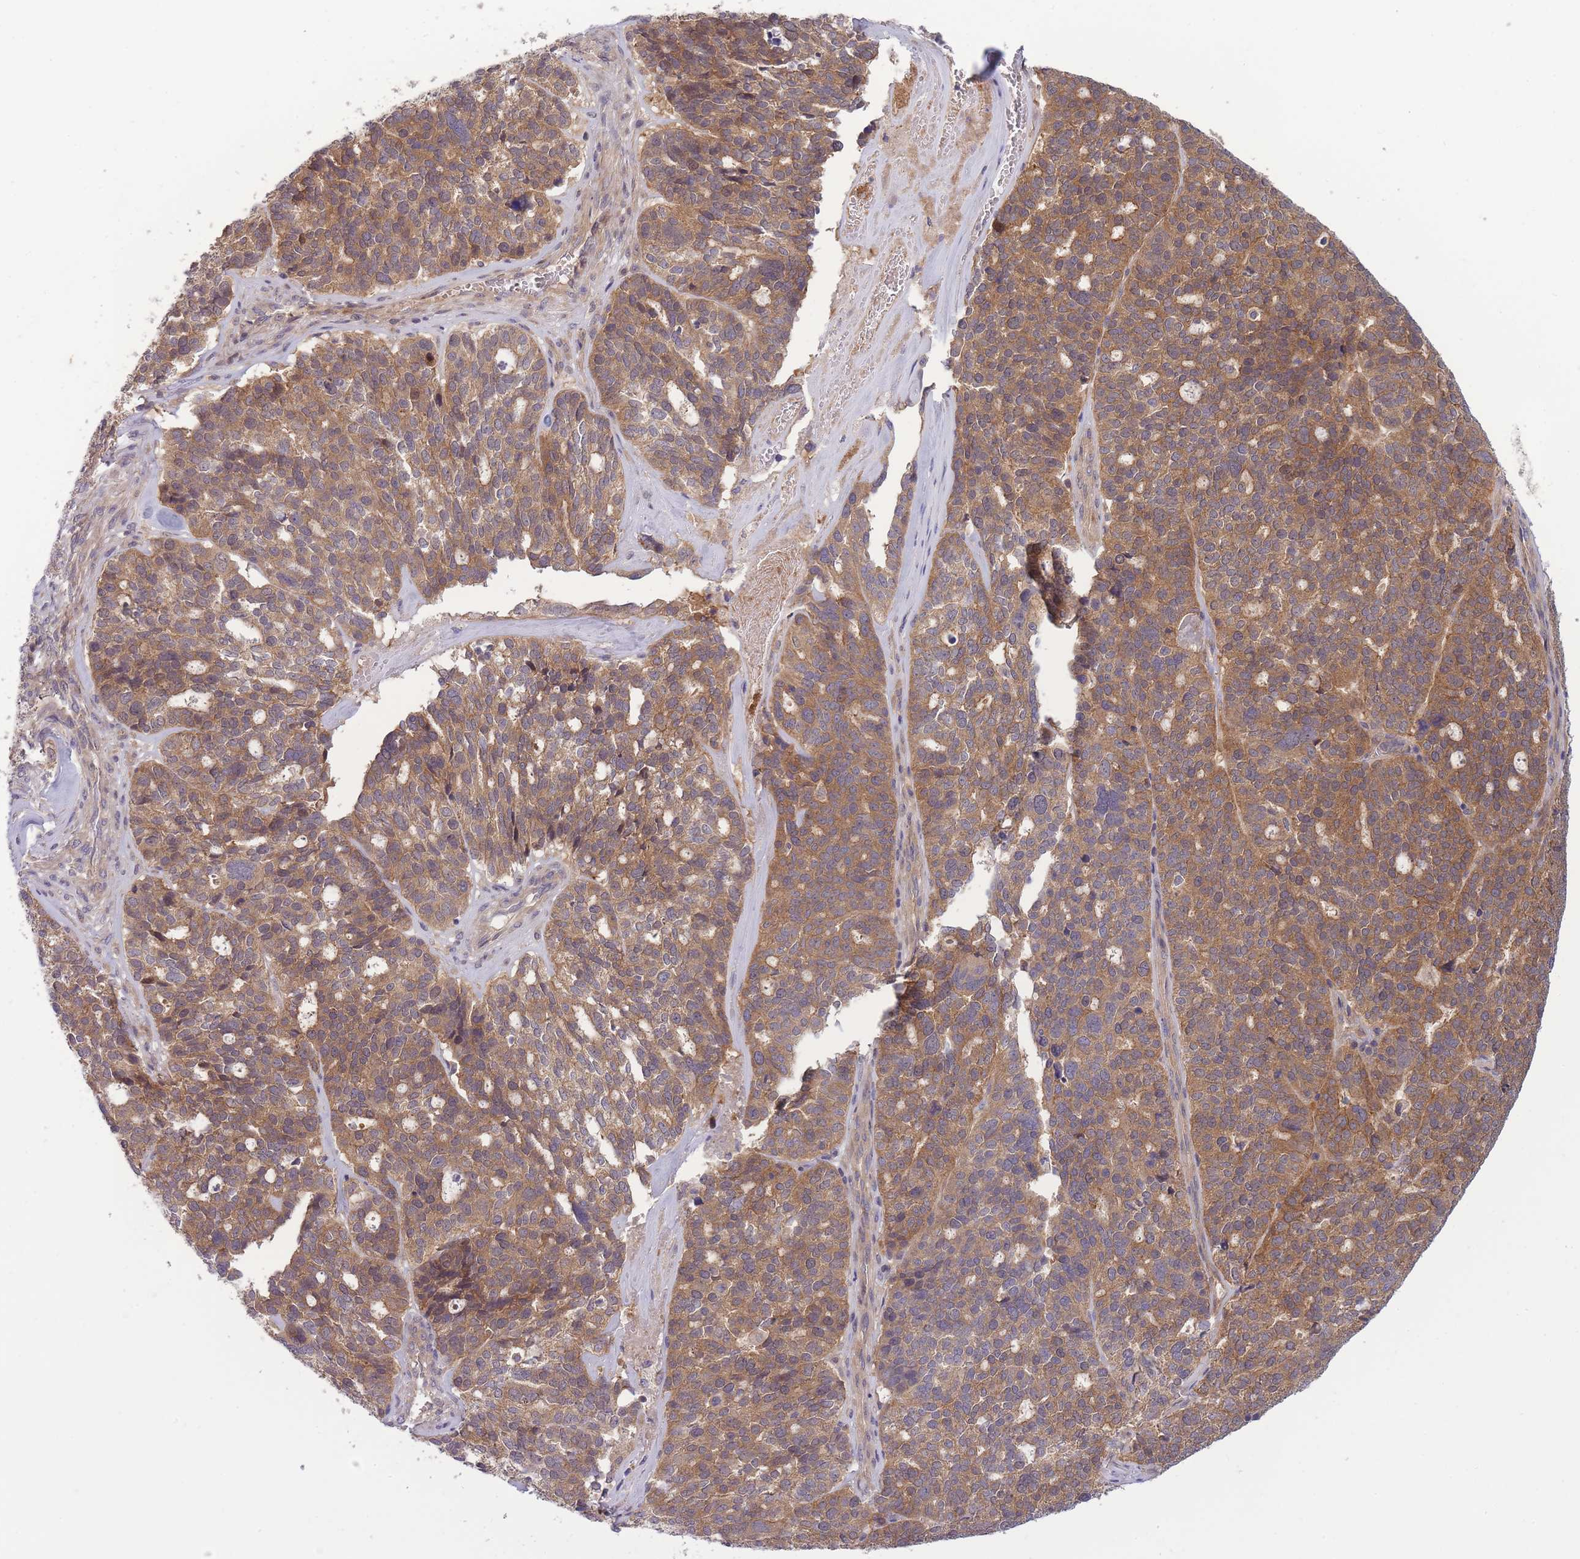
{"staining": {"intensity": "moderate", "quantity": ">75%", "location": "cytoplasmic/membranous"}, "tissue": "ovarian cancer", "cell_type": "Tumor cells", "image_type": "cancer", "snomed": [{"axis": "morphology", "description": "Cystadenocarcinoma, serous, NOS"}, {"axis": "topography", "description": "Ovary"}], "caption": "Approximately >75% of tumor cells in human ovarian serous cystadenocarcinoma exhibit moderate cytoplasmic/membranous protein expression as visualized by brown immunohistochemical staining.", "gene": "PFDN6", "patient": {"sex": "female", "age": 59}}